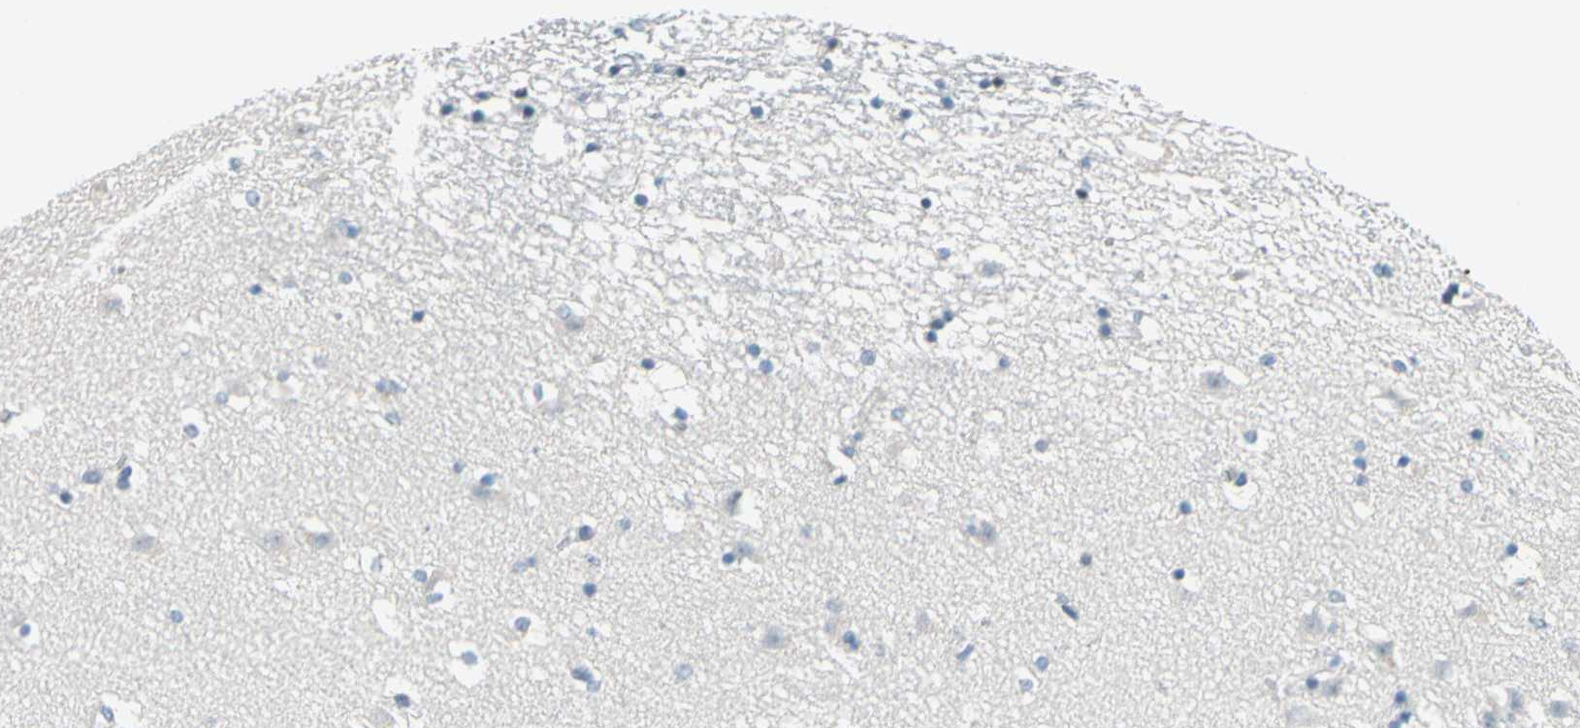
{"staining": {"intensity": "weak", "quantity": "<25%", "location": "cytoplasmic/membranous"}, "tissue": "caudate", "cell_type": "Glial cells", "image_type": "normal", "snomed": [{"axis": "morphology", "description": "Normal tissue, NOS"}, {"axis": "topography", "description": "Lateral ventricle wall"}], "caption": "DAB (3,3'-diaminobenzidine) immunohistochemical staining of unremarkable caudate reveals no significant expression in glial cells. (DAB immunohistochemistry (IHC), high magnification).", "gene": "STK40", "patient": {"sex": "male", "age": 45}}